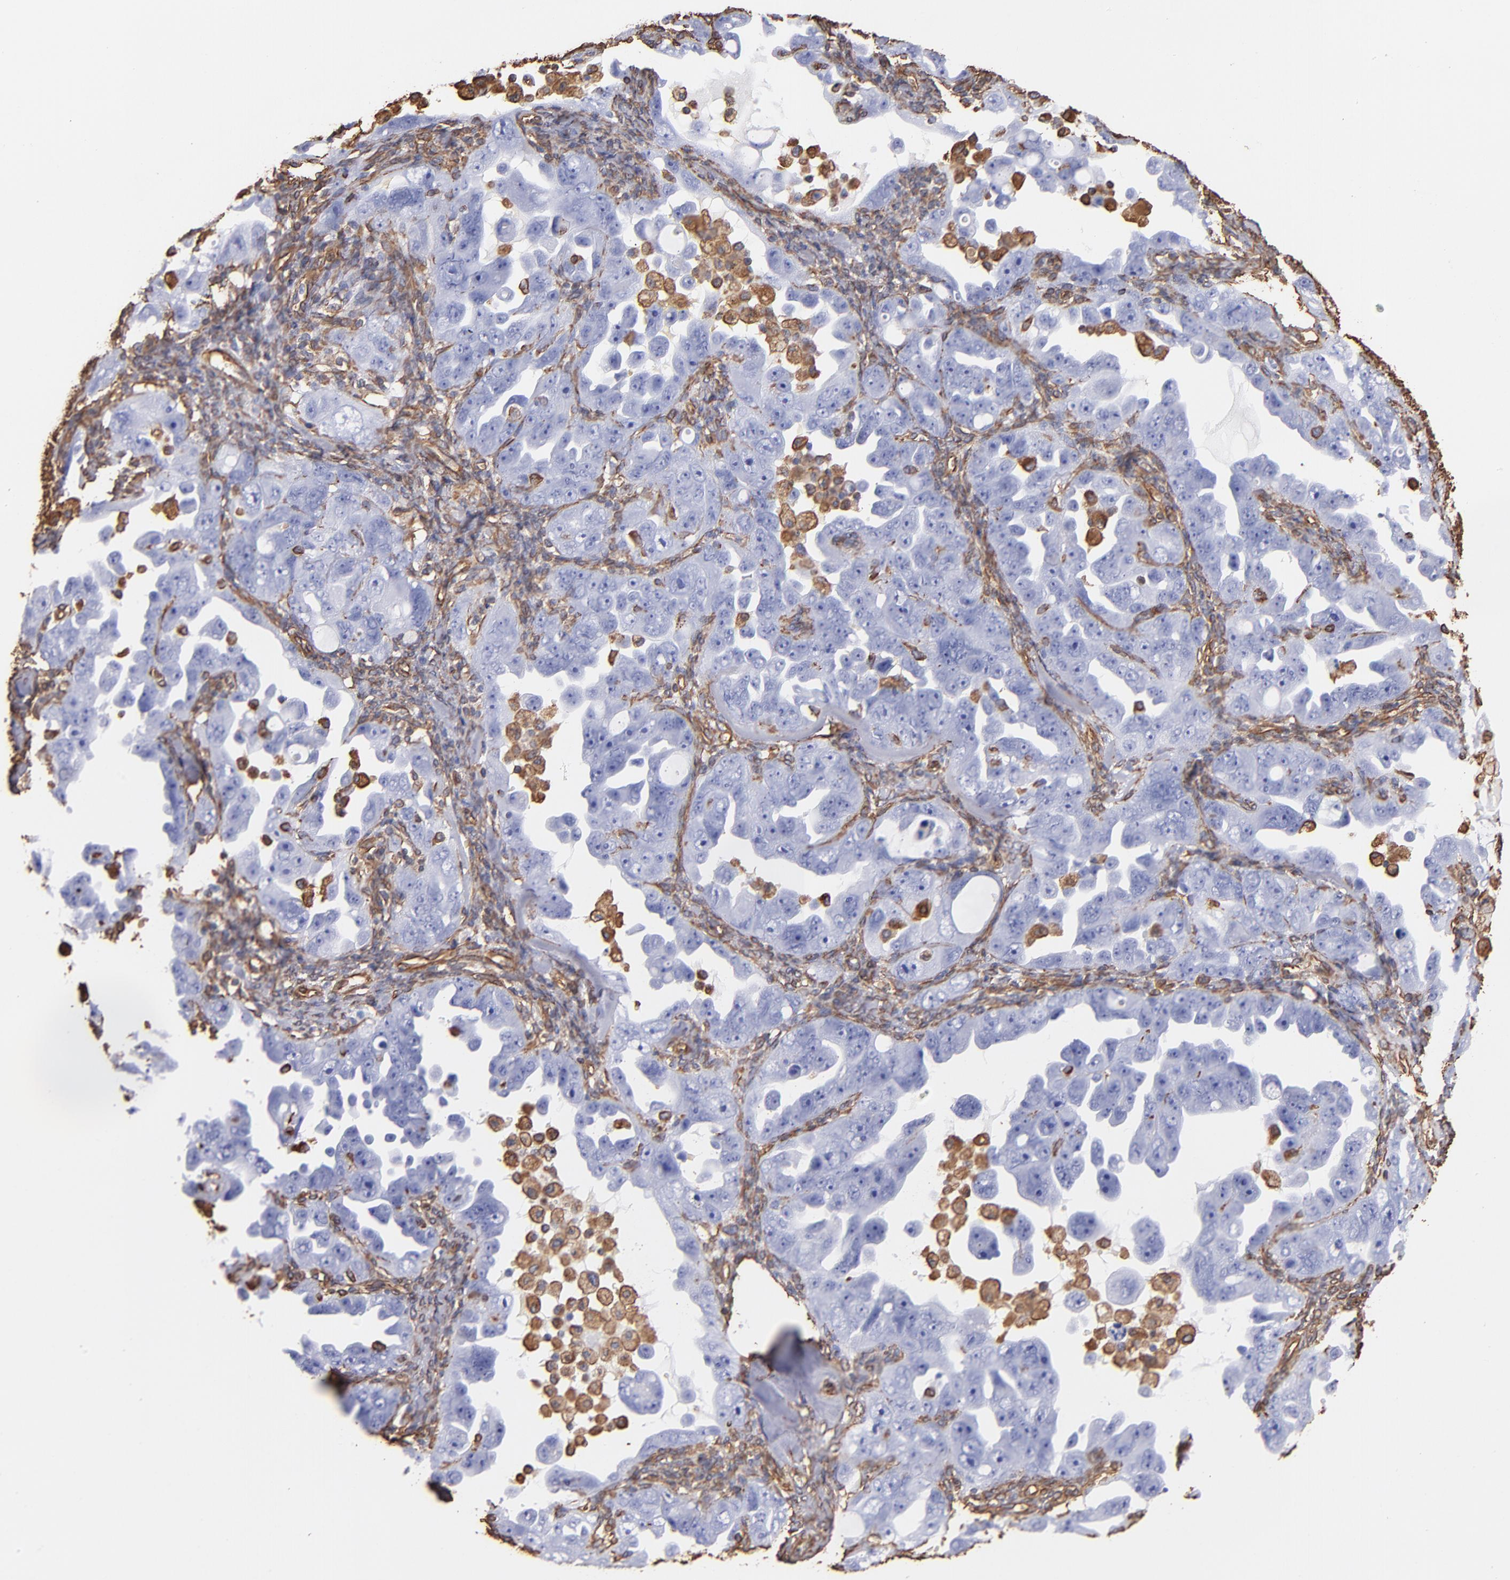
{"staining": {"intensity": "negative", "quantity": "none", "location": "none"}, "tissue": "ovarian cancer", "cell_type": "Tumor cells", "image_type": "cancer", "snomed": [{"axis": "morphology", "description": "Cystadenocarcinoma, serous, NOS"}, {"axis": "topography", "description": "Ovary"}], "caption": "Immunohistochemical staining of human ovarian cancer demonstrates no significant expression in tumor cells.", "gene": "VIM", "patient": {"sex": "female", "age": 66}}